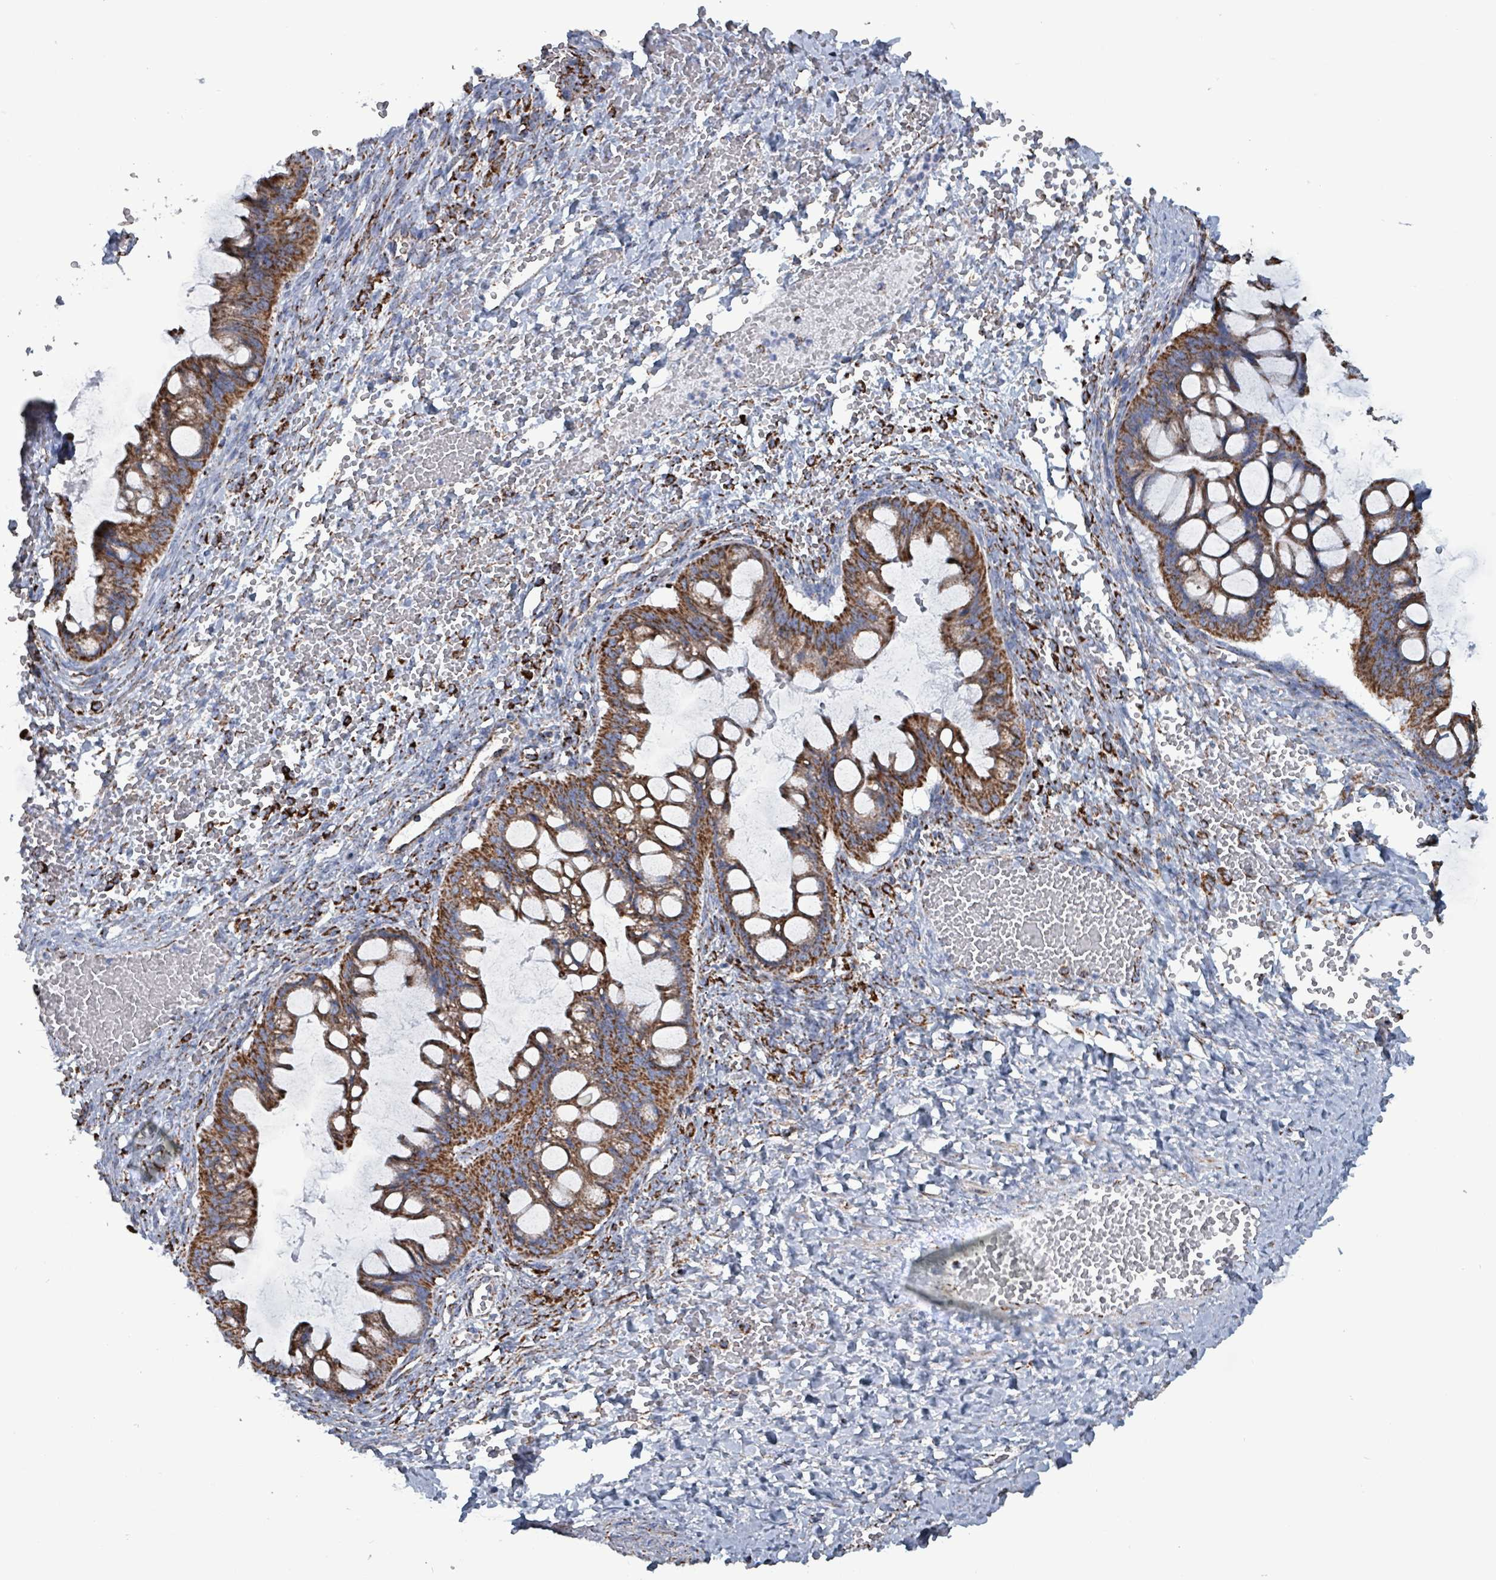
{"staining": {"intensity": "strong", "quantity": ">75%", "location": "cytoplasmic/membranous"}, "tissue": "ovarian cancer", "cell_type": "Tumor cells", "image_type": "cancer", "snomed": [{"axis": "morphology", "description": "Cystadenocarcinoma, mucinous, NOS"}, {"axis": "topography", "description": "Ovary"}], "caption": "This is a micrograph of immunohistochemistry (IHC) staining of ovarian cancer, which shows strong positivity in the cytoplasmic/membranous of tumor cells.", "gene": "IDH3B", "patient": {"sex": "female", "age": 73}}